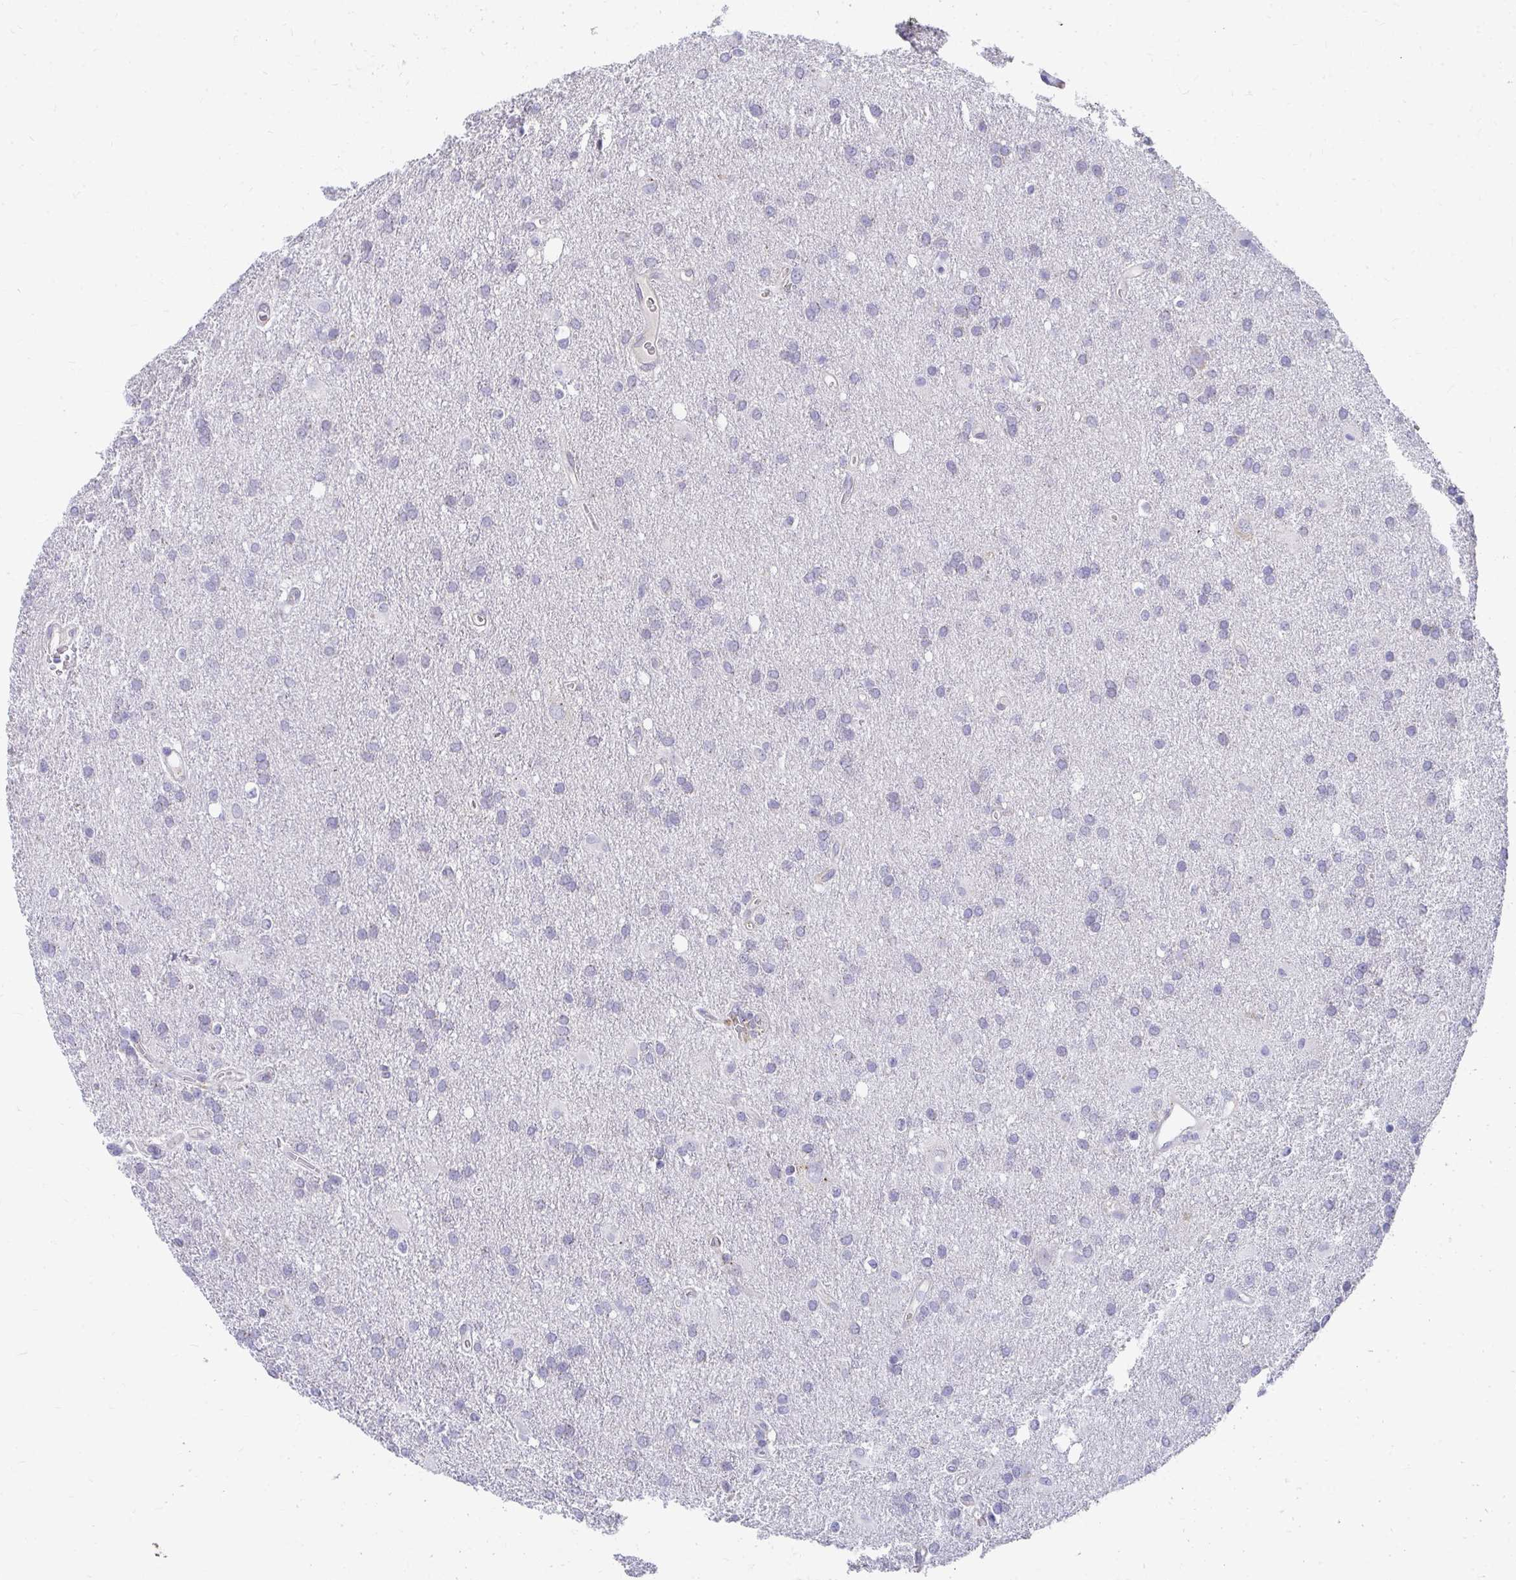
{"staining": {"intensity": "negative", "quantity": "none", "location": "none"}, "tissue": "glioma", "cell_type": "Tumor cells", "image_type": "cancer", "snomed": [{"axis": "morphology", "description": "Glioma, malignant, Low grade"}, {"axis": "topography", "description": "Brain"}], "caption": "Immunohistochemistry (IHC) histopathology image of neoplastic tissue: low-grade glioma (malignant) stained with DAB reveals no significant protein expression in tumor cells.", "gene": "TMPRSS2", "patient": {"sex": "male", "age": 66}}